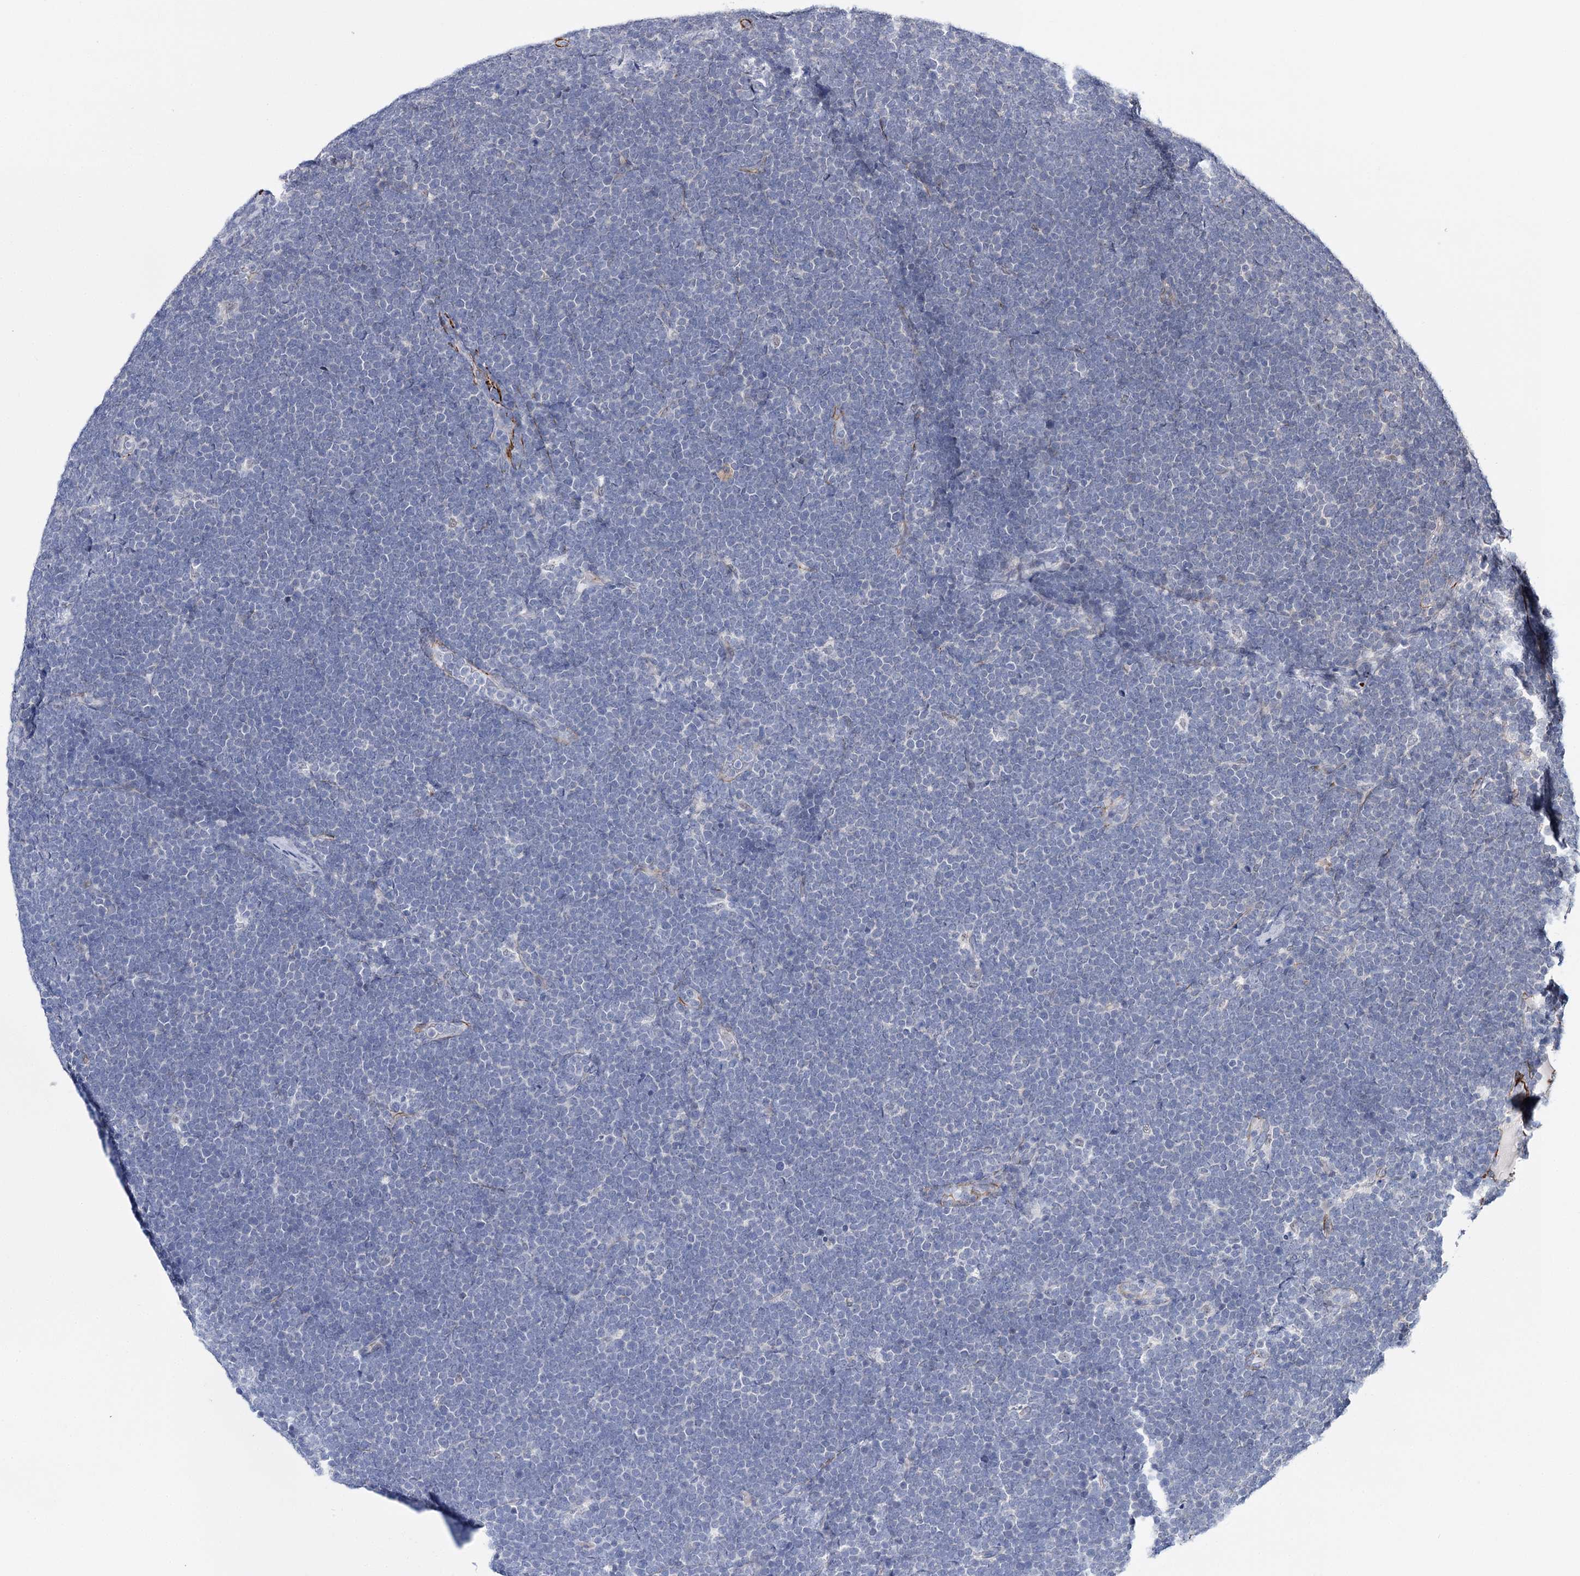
{"staining": {"intensity": "negative", "quantity": "none", "location": "none"}, "tissue": "lymphoma", "cell_type": "Tumor cells", "image_type": "cancer", "snomed": [{"axis": "morphology", "description": "Malignant lymphoma, non-Hodgkin's type, High grade"}, {"axis": "topography", "description": "Lymph node"}], "caption": "Protein analysis of malignant lymphoma, non-Hodgkin's type (high-grade) displays no significant staining in tumor cells. Brightfield microscopy of immunohistochemistry stained with DAB (3,3'-diaminobenzidine) (brown) and hematoxylin (blue), captured at high magnification.", "gene": "CFAP46", "patient": {"sex": "male", "age": 13}}